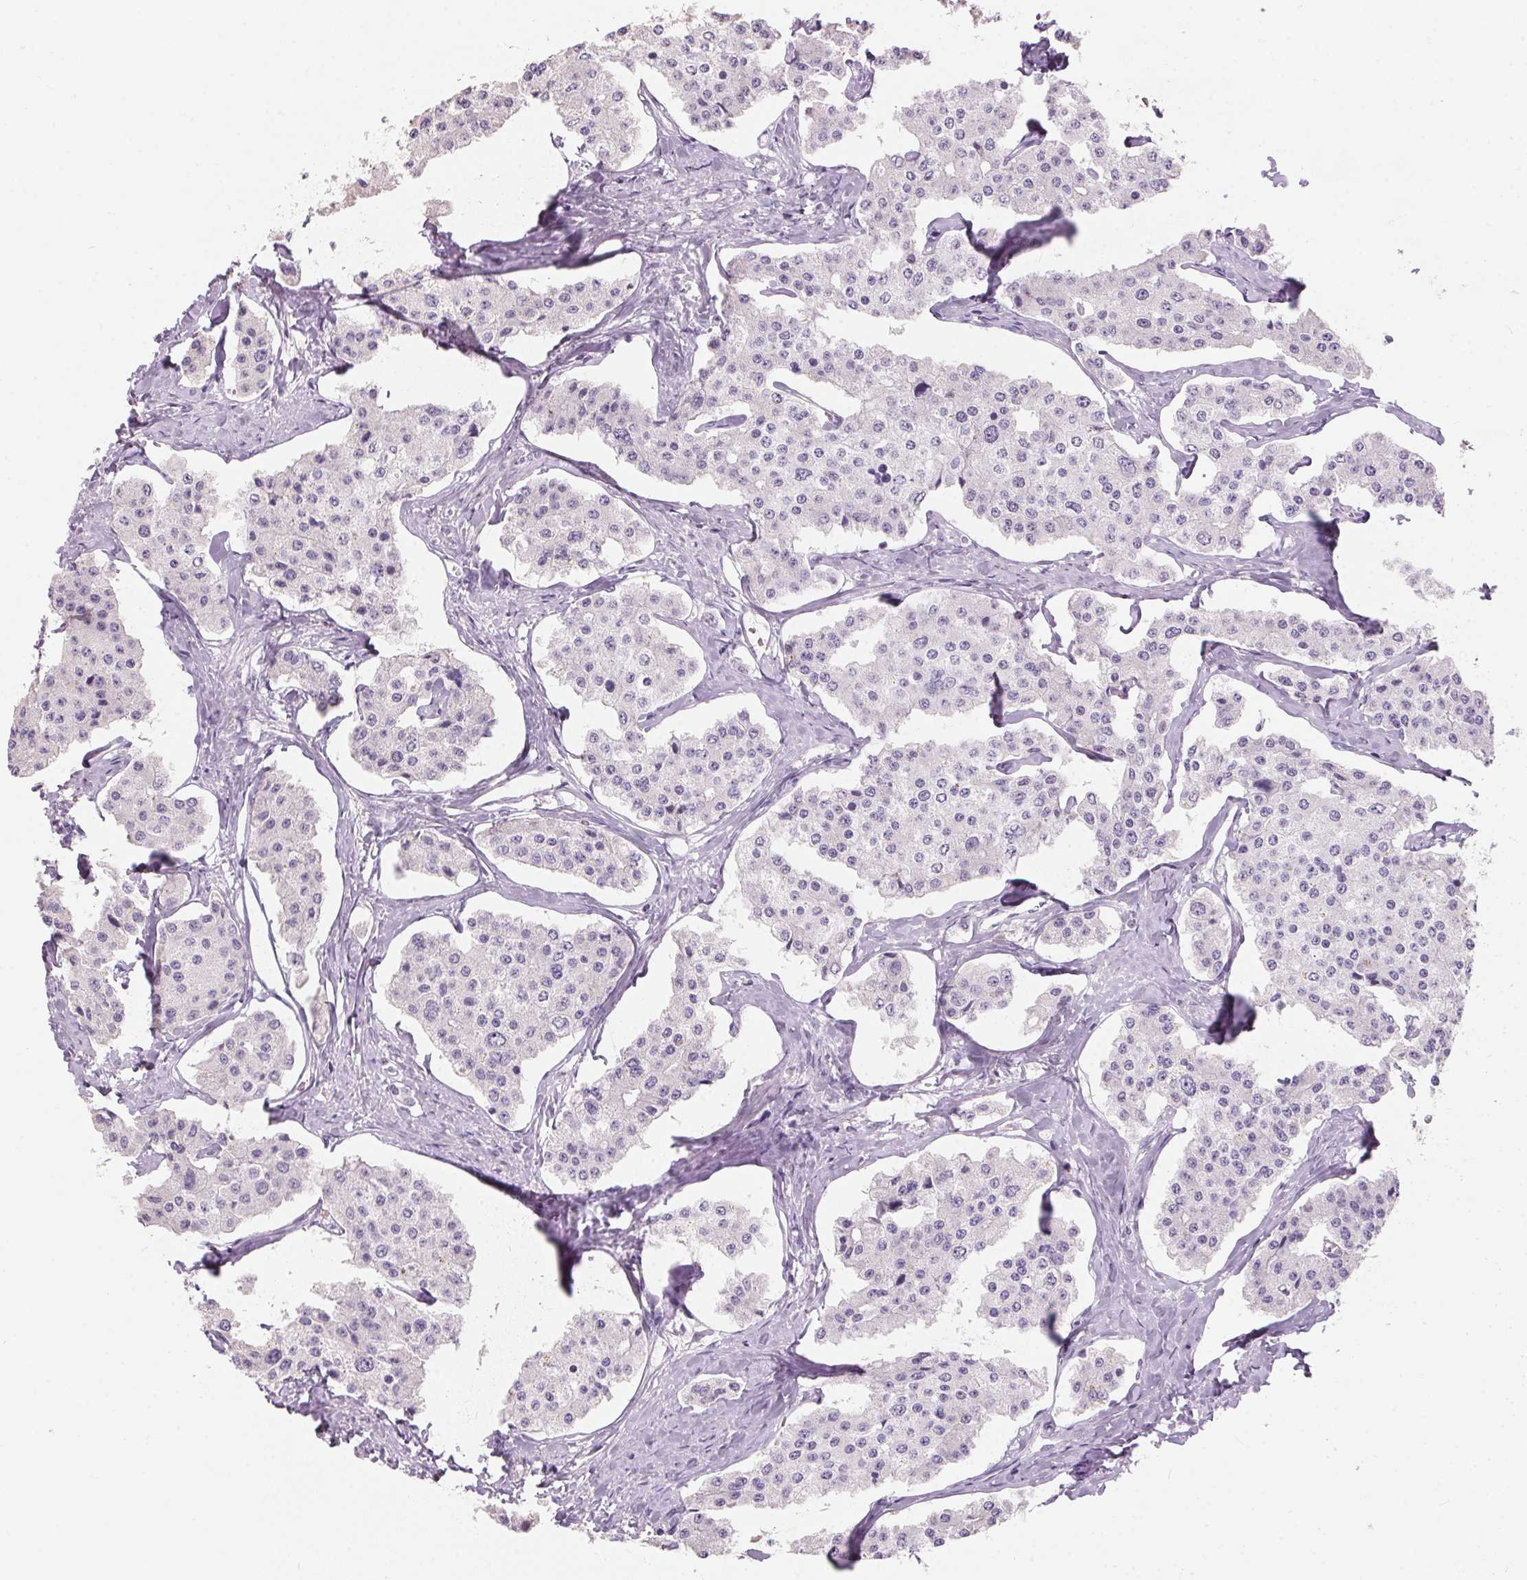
{"staining": {"intensity": "negative", "quantity": "none", "location": "none"}, "tissue": "carcinoid", "cell_type": "Tumor cells", "image_type": "cancer", "snomed": [{"axis": "morphology", "description": "Carcinoid, malignant, NOS"}, {"axis": "topography", "description": "Small intestine"}], "caption": "A micrograph of human malignant carcinoid is negative for staining in tumor cells. (DAB (3,3'-diaminobenzidine) IHC, high magnification).", "gene": "HSD17B1", "patient": {"sex": "female", "age": 65}}